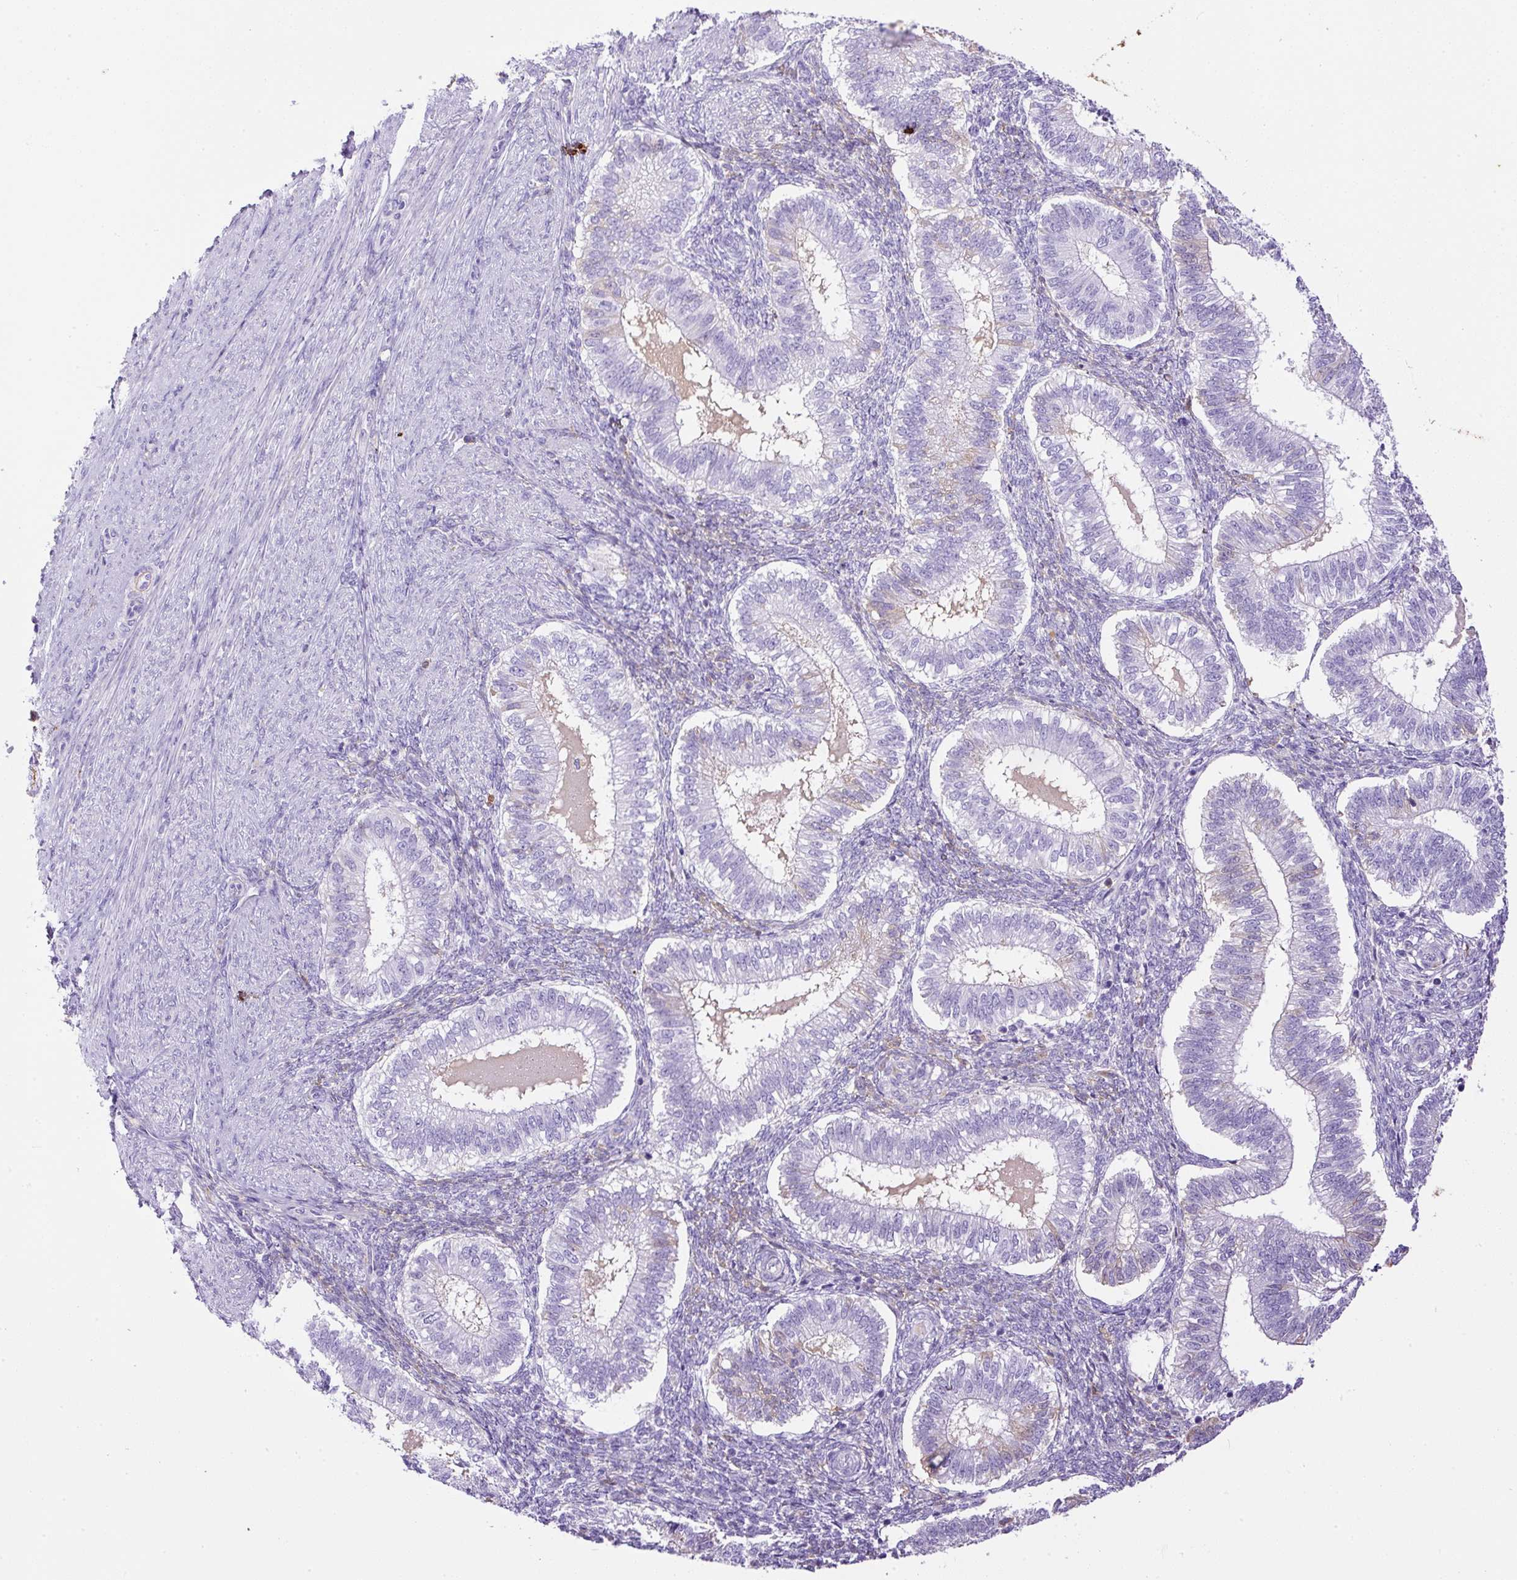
{"staining": {"intensity": "negative", "quantity": "none", "location": "none"}, "tissue": "endometrium", "cell_type": "Cells in endometrial stroma", "image_type": "normal", "snomed": [{"axis": "morphology", "description": "Normal tissue, NOS"}, {"axis": "topography", "description": "Endometrium"}], "caption": "Benign endometrium was stained to show a protein in brown. There is no significant expression in cells in endometrial stroma. (Immunohistochemistry (ihc), brightfield microscopy, high magnification).", "gene": "APCS", "patient": {"sex": "female", "age": 25}}